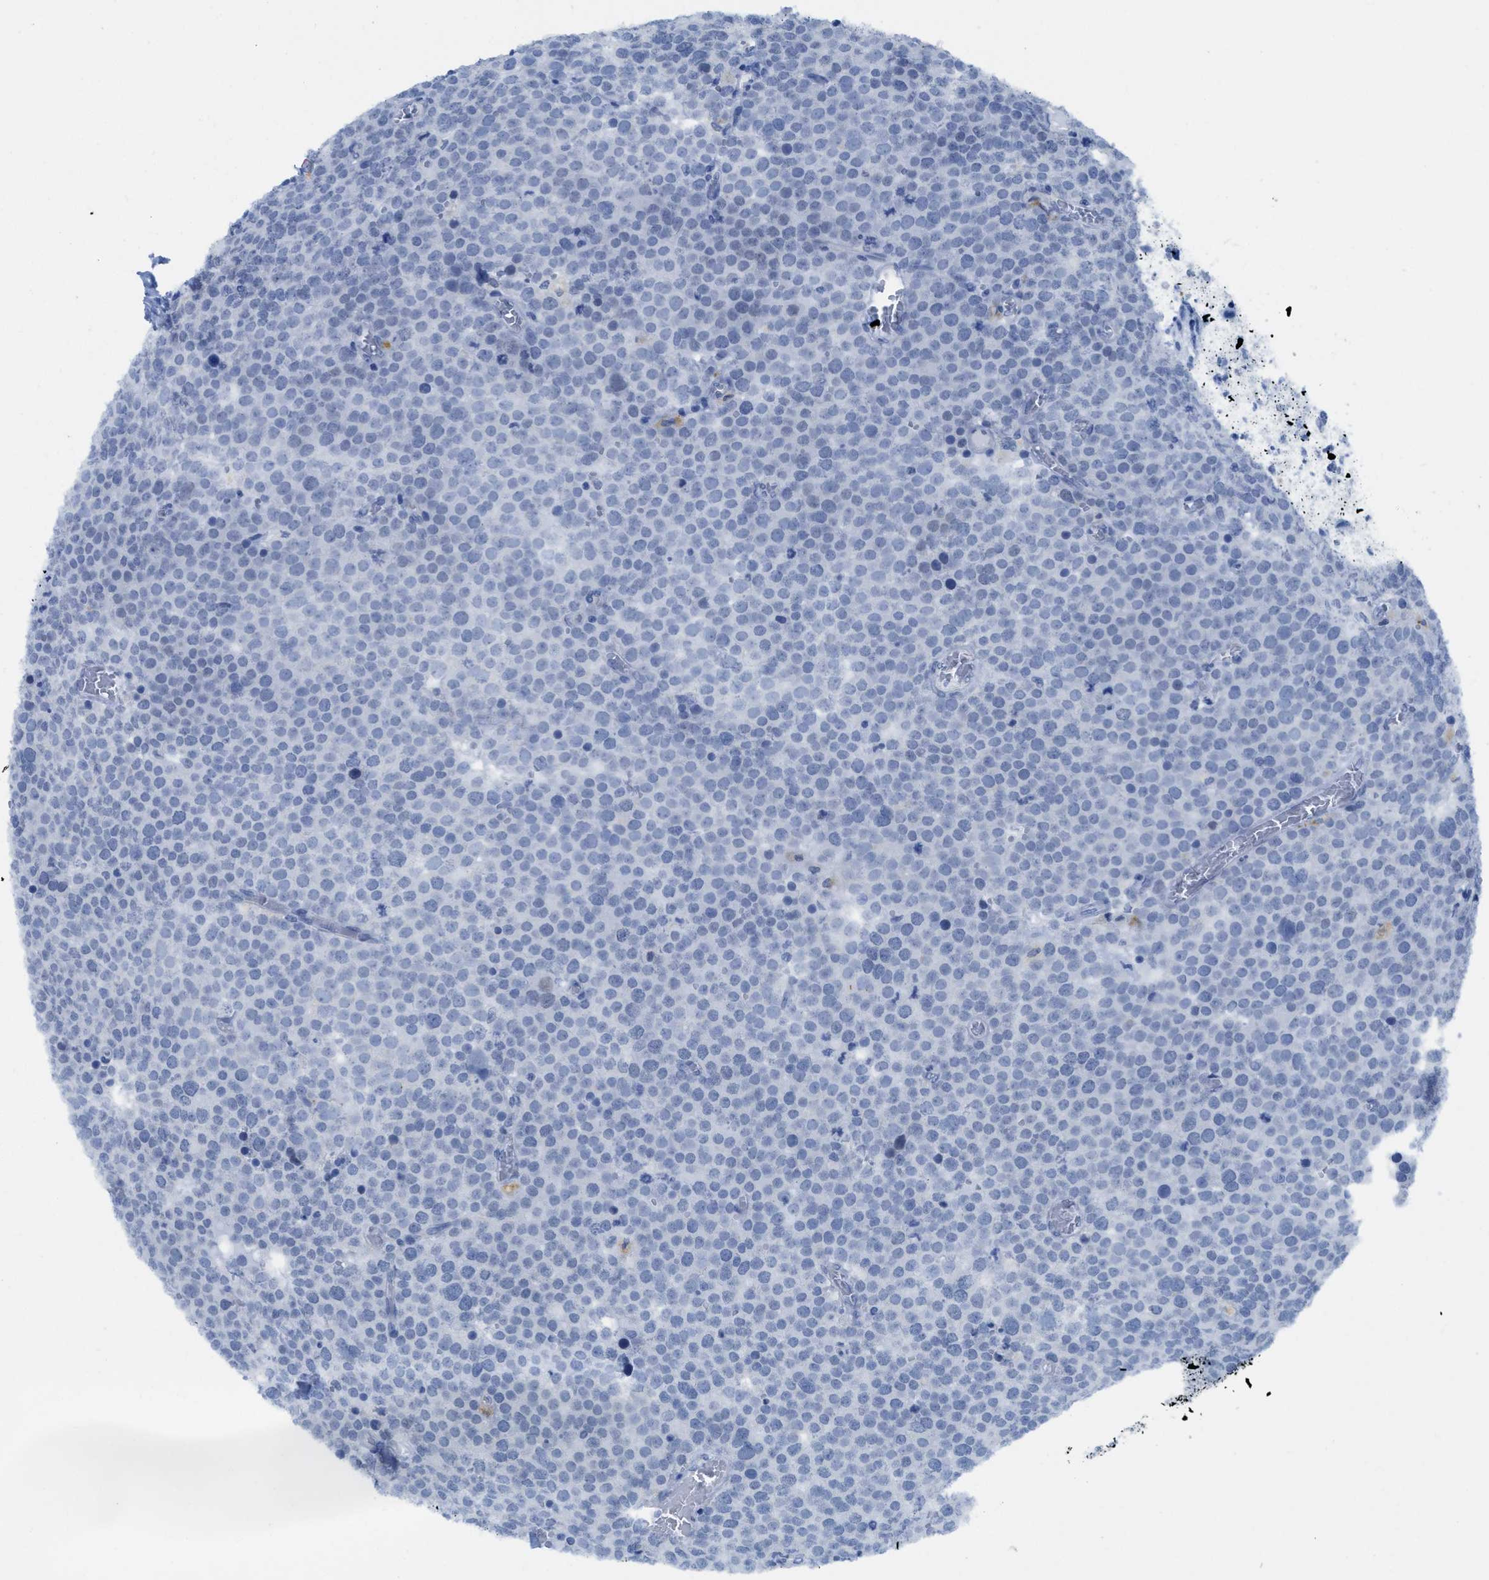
{"staining": {"intensity": "negative", "quantity": "none", "location": "none"}, "tissue": "testis cancer", "cell_type": "Tumor cells", "image_type": "cancer", "snomed": [{"axis": "morphology", "description": "Normal tissue, NOS"}, {"axis": "morphology", "description": "Seminoma, NOS"}, {"axis": "topography", "description": "Testis"}], "caption": "Tumor cells are negative for brown protein staining in testis seminoma.", "gene": "WDR4", "patient": {"sex": "male", "age": 71}}